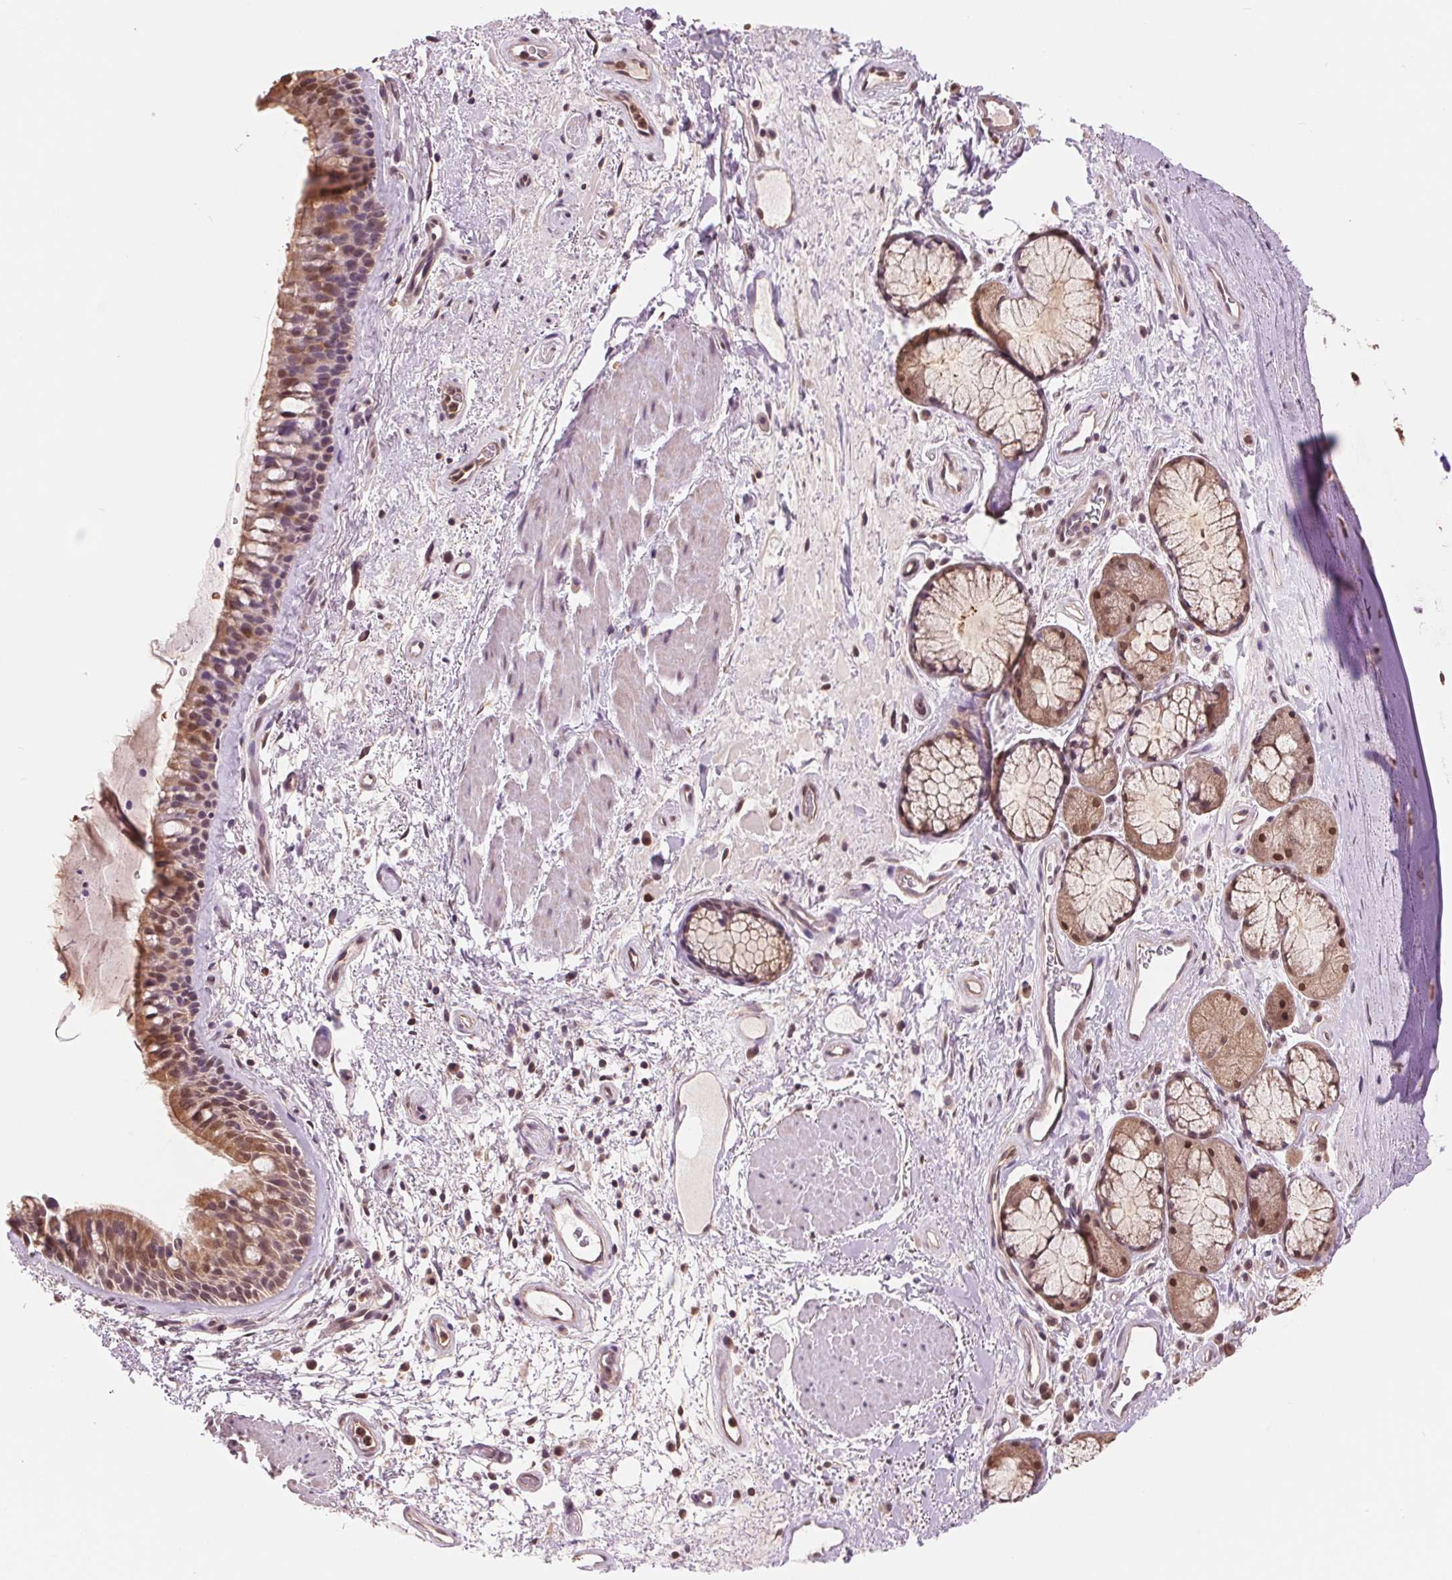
{"staining": {"intensity": "moderate", "quantity": ">75%", "location": "cytoplasmic/membranous,nuclear"}, "tissue": "bronchus", "cell_type": "Respiratory epithelial cells", "image_type": "normal", "snomed": [{"axis": "morphology", "description": "Normal tissue, NOS"}, {"axis": "topography", "description": "Bronchus"}], "caption": "Bronchus stained with DAB (3,3'-diaminobenzidine) IHC reveals medium levels of moderate cytoplasmic/membranous,nuclear positivity in approximately >75% of respiratory epithelial cells. (brown staining indicates protein expression, while blue staining denotes nuclei).", "gene": "TMEM273", "patient": {"sex": "male", "age": 48}}